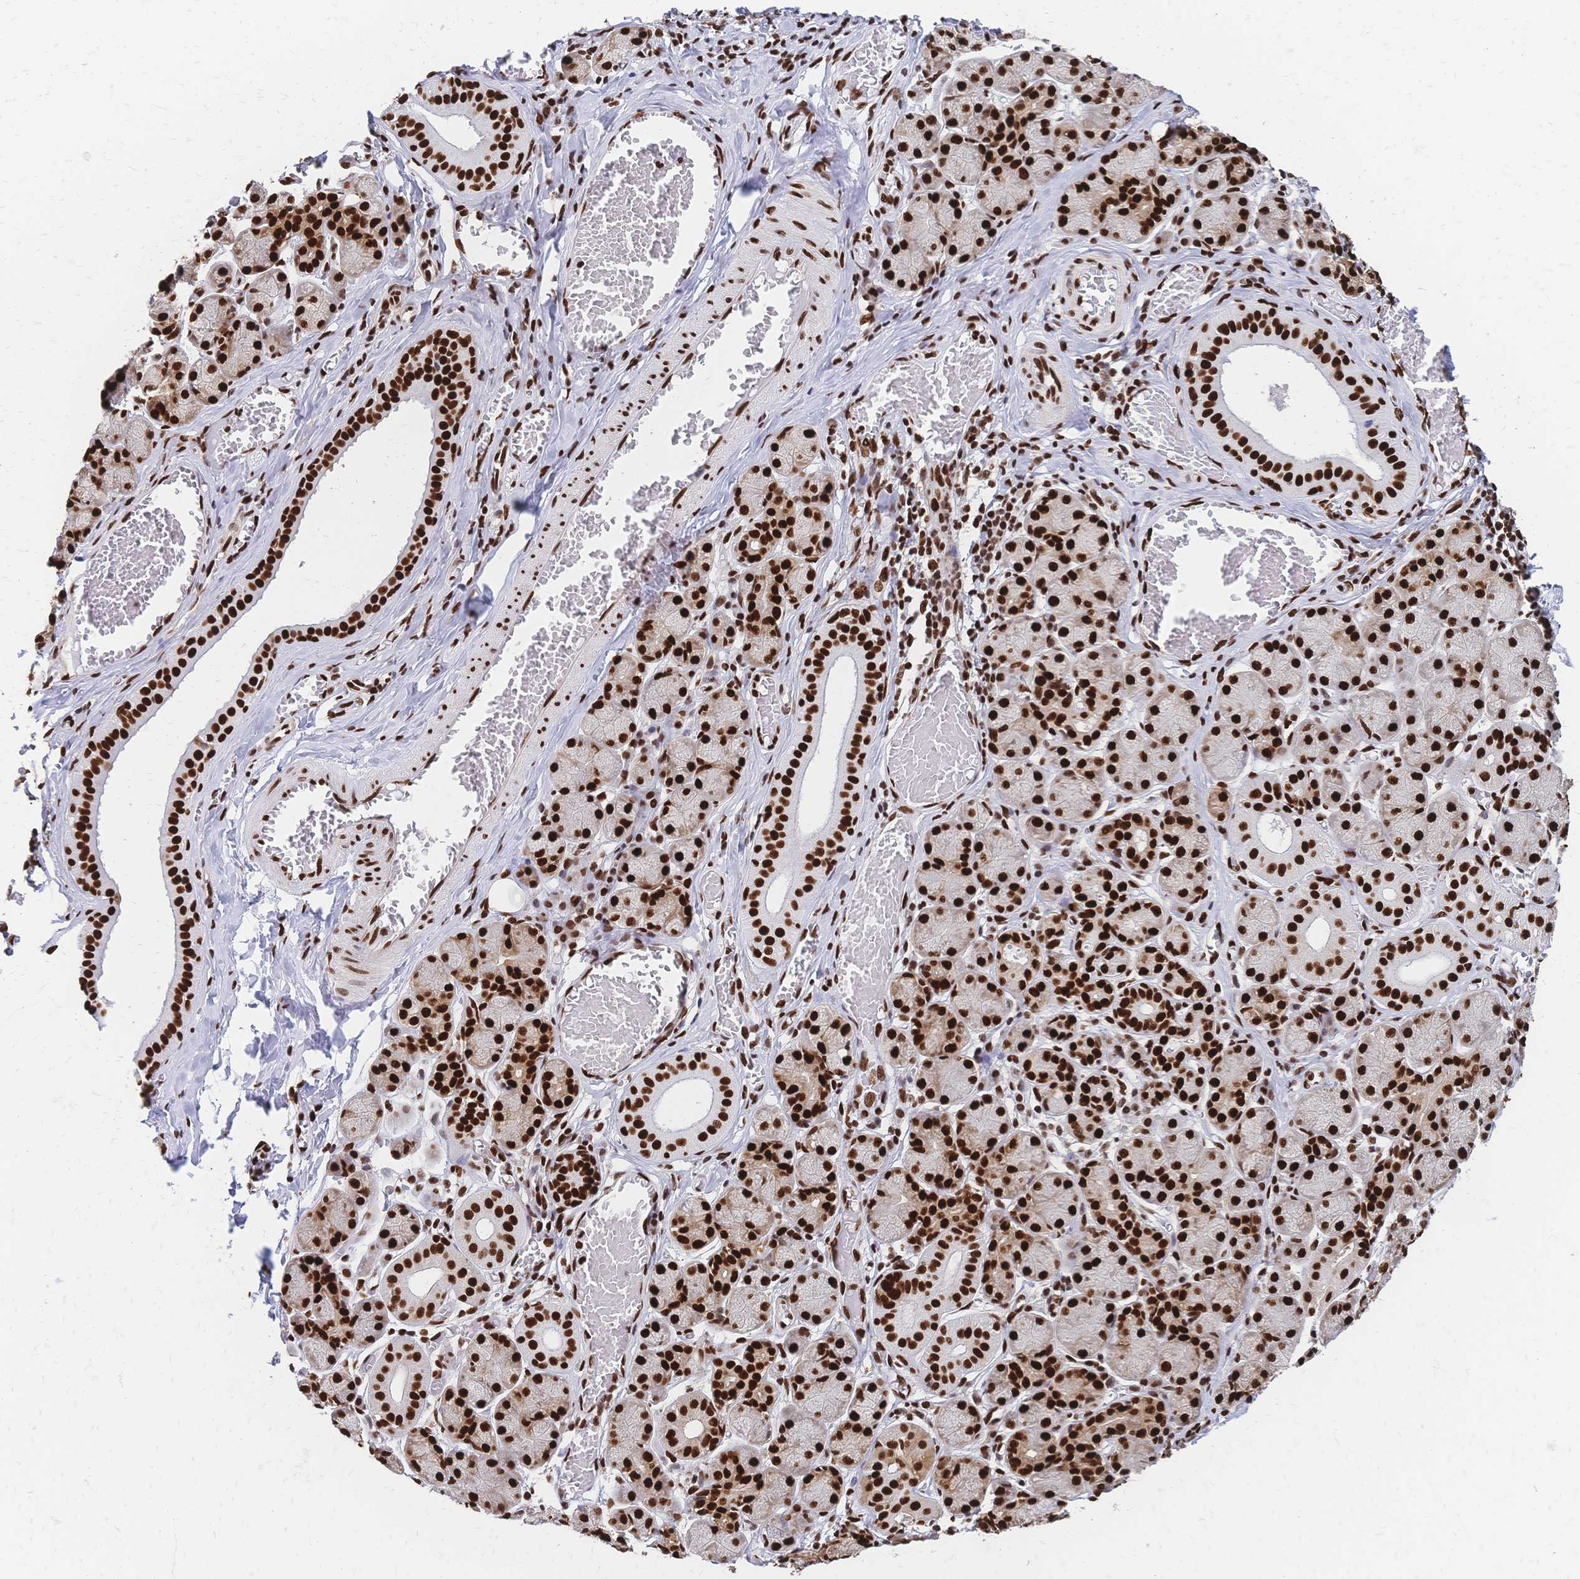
{"staining": {"intensity": "strong", "quantity": ">75%", "location": "nuclear"}, "tissue": "salivary gland", "cell_type": "Glandular cells", "image_type": "normal", "snomed": [{"axis": "morphology", "description": "Normal tissue, NOS"}, {"axis": "topography", "description": "Salivary gland"}], "caption": "Human salivary gland stained with a brown dye shows strong nuclear positive positivity in approximately >75% of glandular cells.", "gene": "HDGF", "patient": {"sex": "female", "age": 24}}